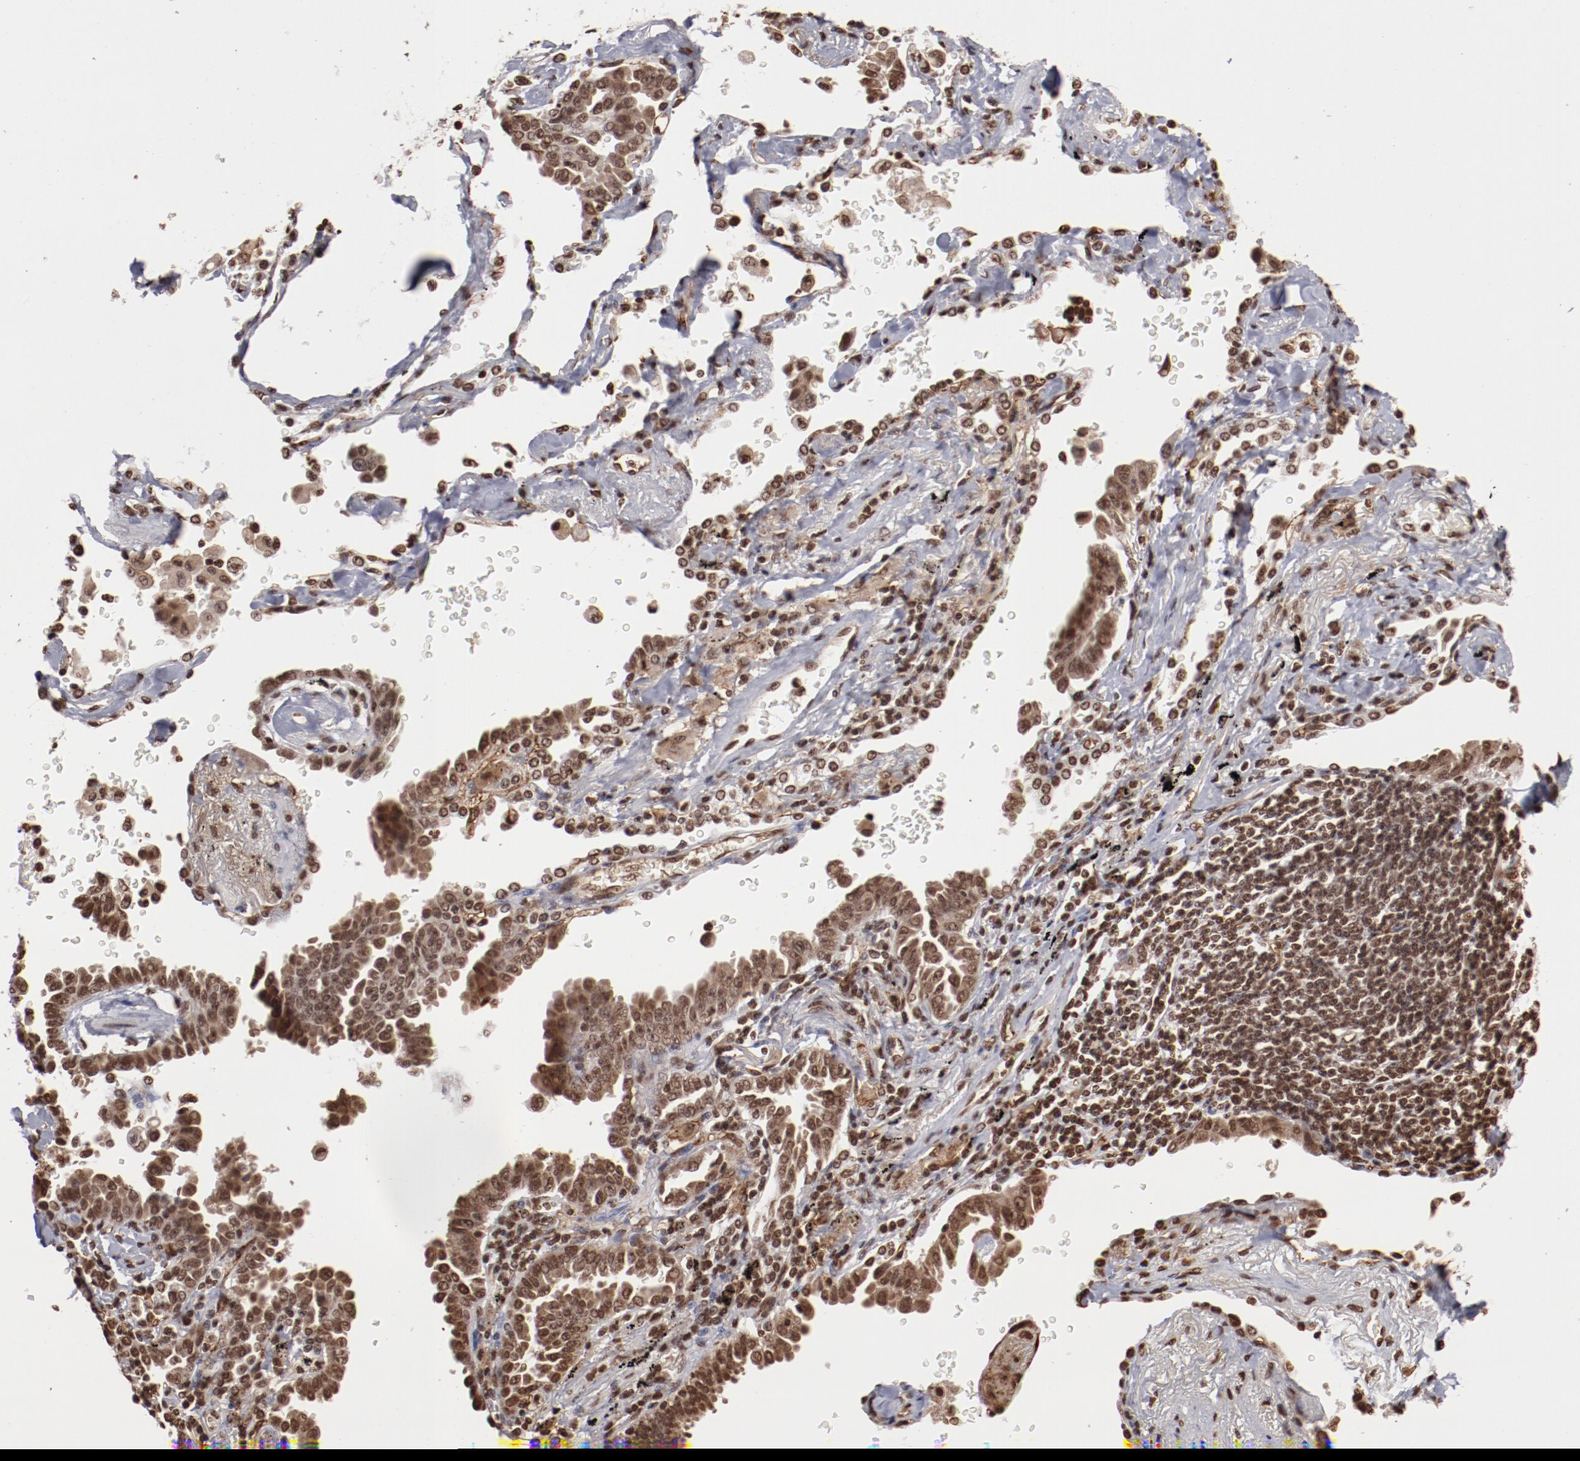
{"staining": {"intensity": "moderate", "quantity": ">75%", "location": "nuclear"}, "tissue": "lung cancer", "cell_type": "Tumor cells", "image_type": "cancer", "snomed": [{"axis": "morphology", "description": "Adenocarcinoma, NOS"}, {"axis": "topography", "description": "Lung"}], "caption": "The histopathology image reveals staining of adenocarcinoma (lung), revealing moderate nuclear protein staining (brown color) within tumor cells. Using DAB (3,3'-diaminobenzidine) (brown) and hematoxylin (blue) stains, captured at high magnification using brightfield microscopy.", "gene": "ABL2", "patient": {"sex": "female", "age": 64}}